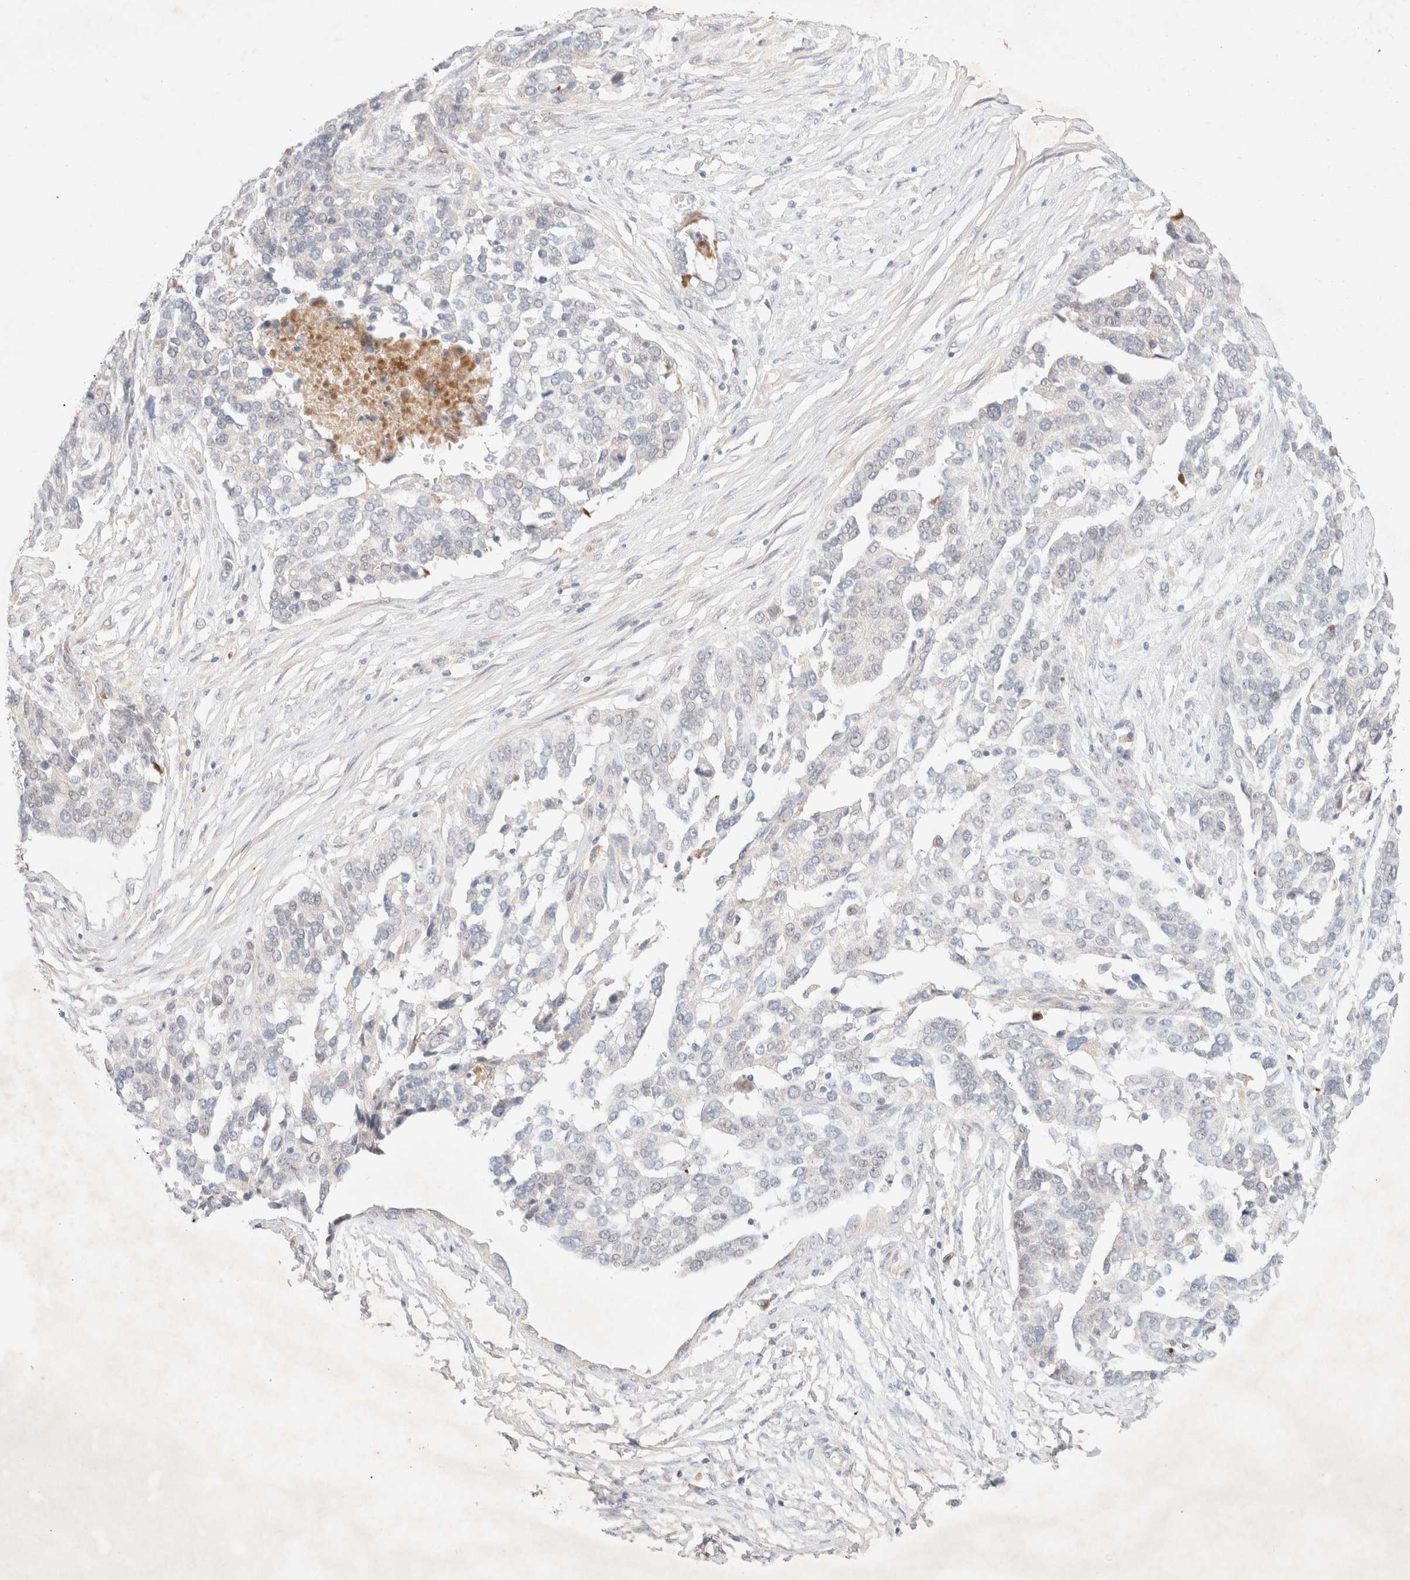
{"staining": {"intensity": "negative", "quantity": "none", "location": "none"}, "tissue": "ovarian cancer", "cell_type": "Tumor cells", "image_type": "cancer", "snomed": [{"axis": "morphology", "description": "Cystadenocarcinoma, serous, NOS"}, {"axis": "topography", "description": "Ovary"}], "caption": "Histopathology image shows no protein staining in tumor cells of ovarian cancer tissue.", "gene": "SNTB1", "patient": {"sex": "female", "age": 44}}